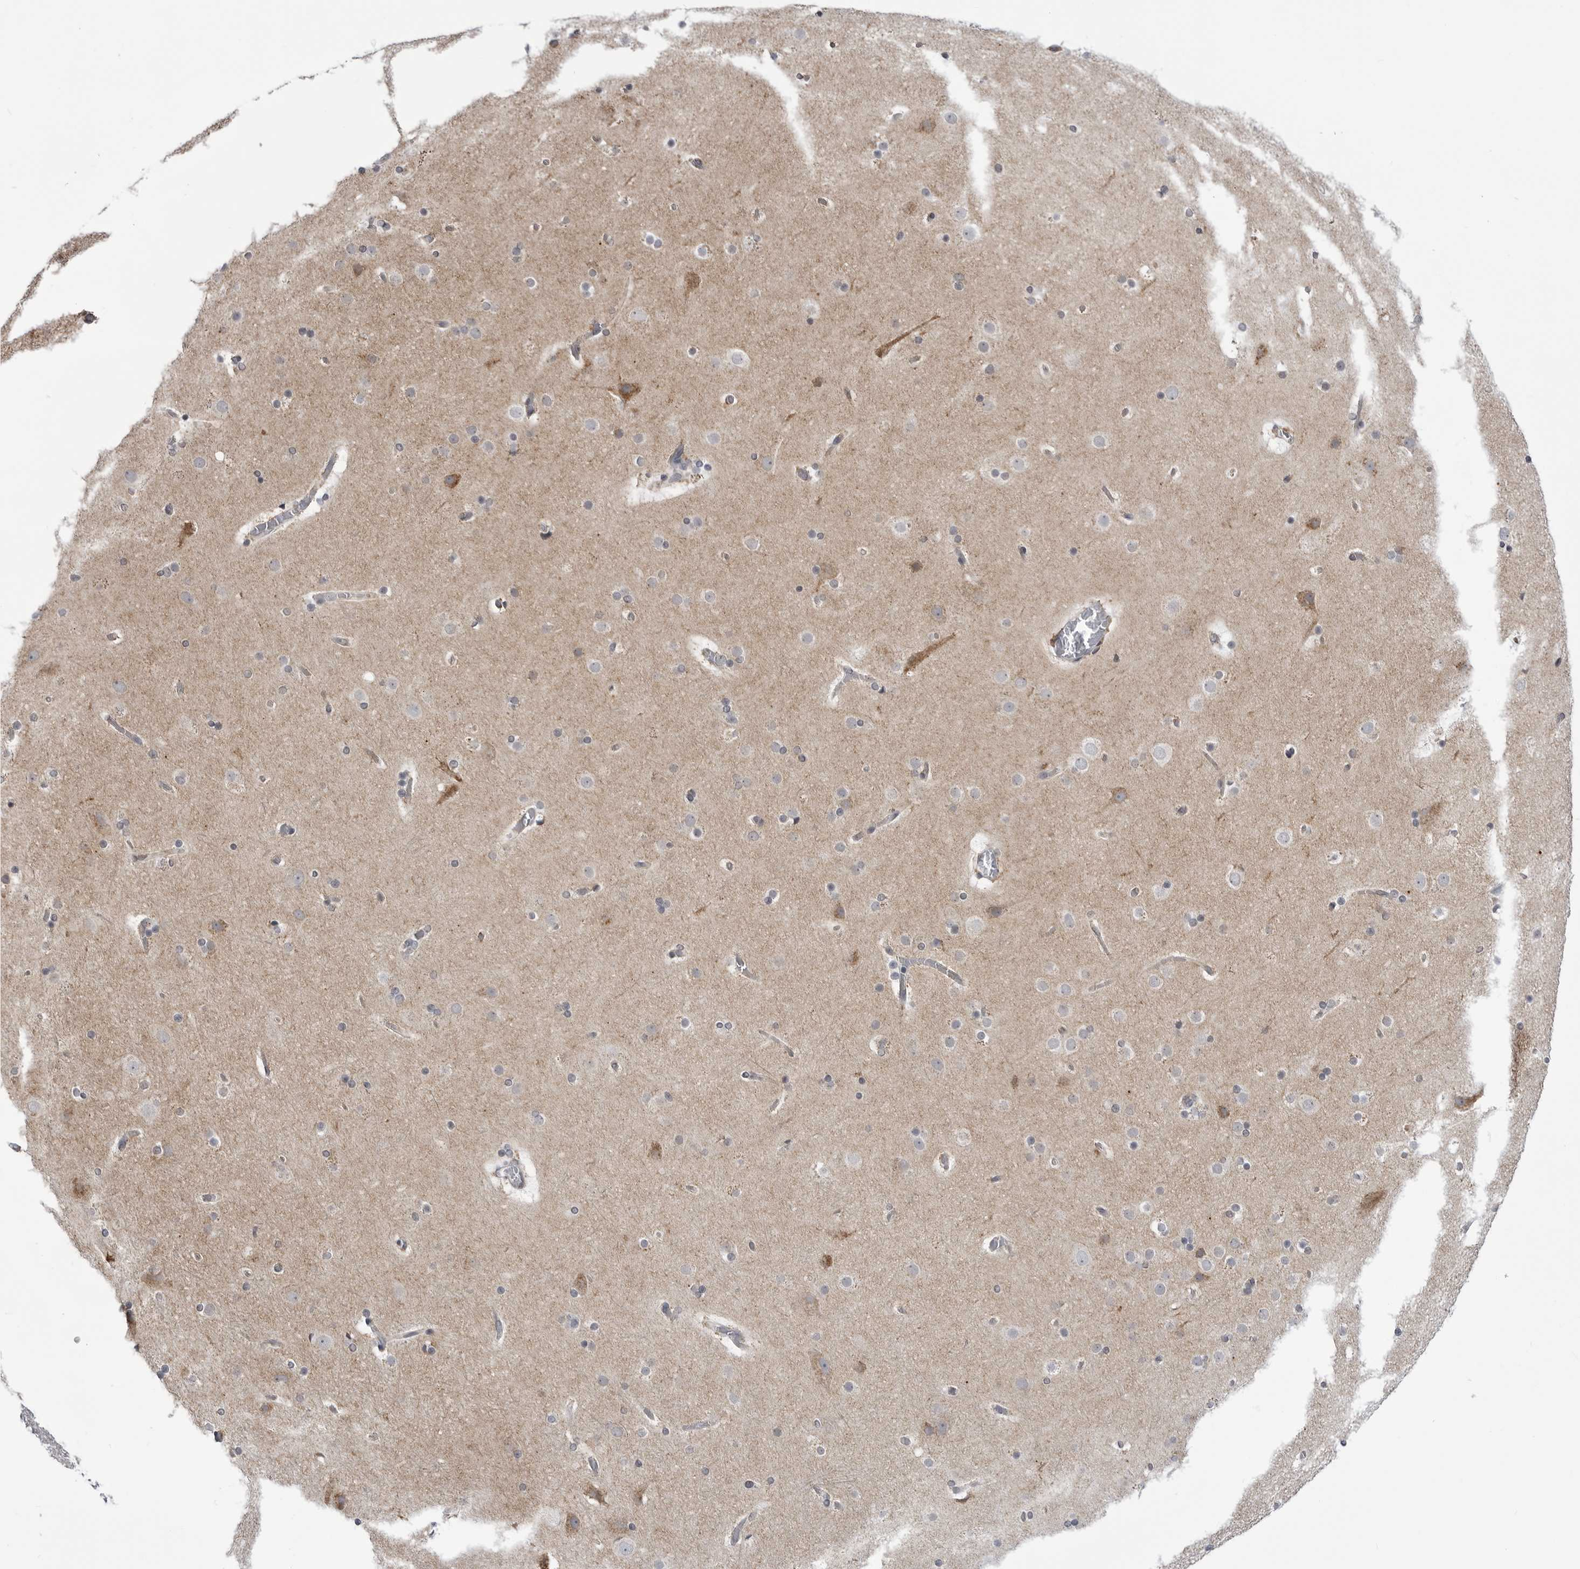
{"staining": {"intensity": "weak", "quantity": "25%-75%", "location": "cytoplasmic/membranous"}, "tissue": "cerebral cortex", "cell_type": "Endothelial cells", "image_type": "normal", "snomed": [{"axis": "morphology", "description": "Normal tissue, NOS"}, {"axis": "topography", "description": "Cerebral cortex"}], "caption": "Cerebral cortex stained with IHC shows weak cytoplasmic/membranous expression in about 25%-75% of endothelial cells.", "gene": "FH", "patient": {"sex": "male", "age": 57}}